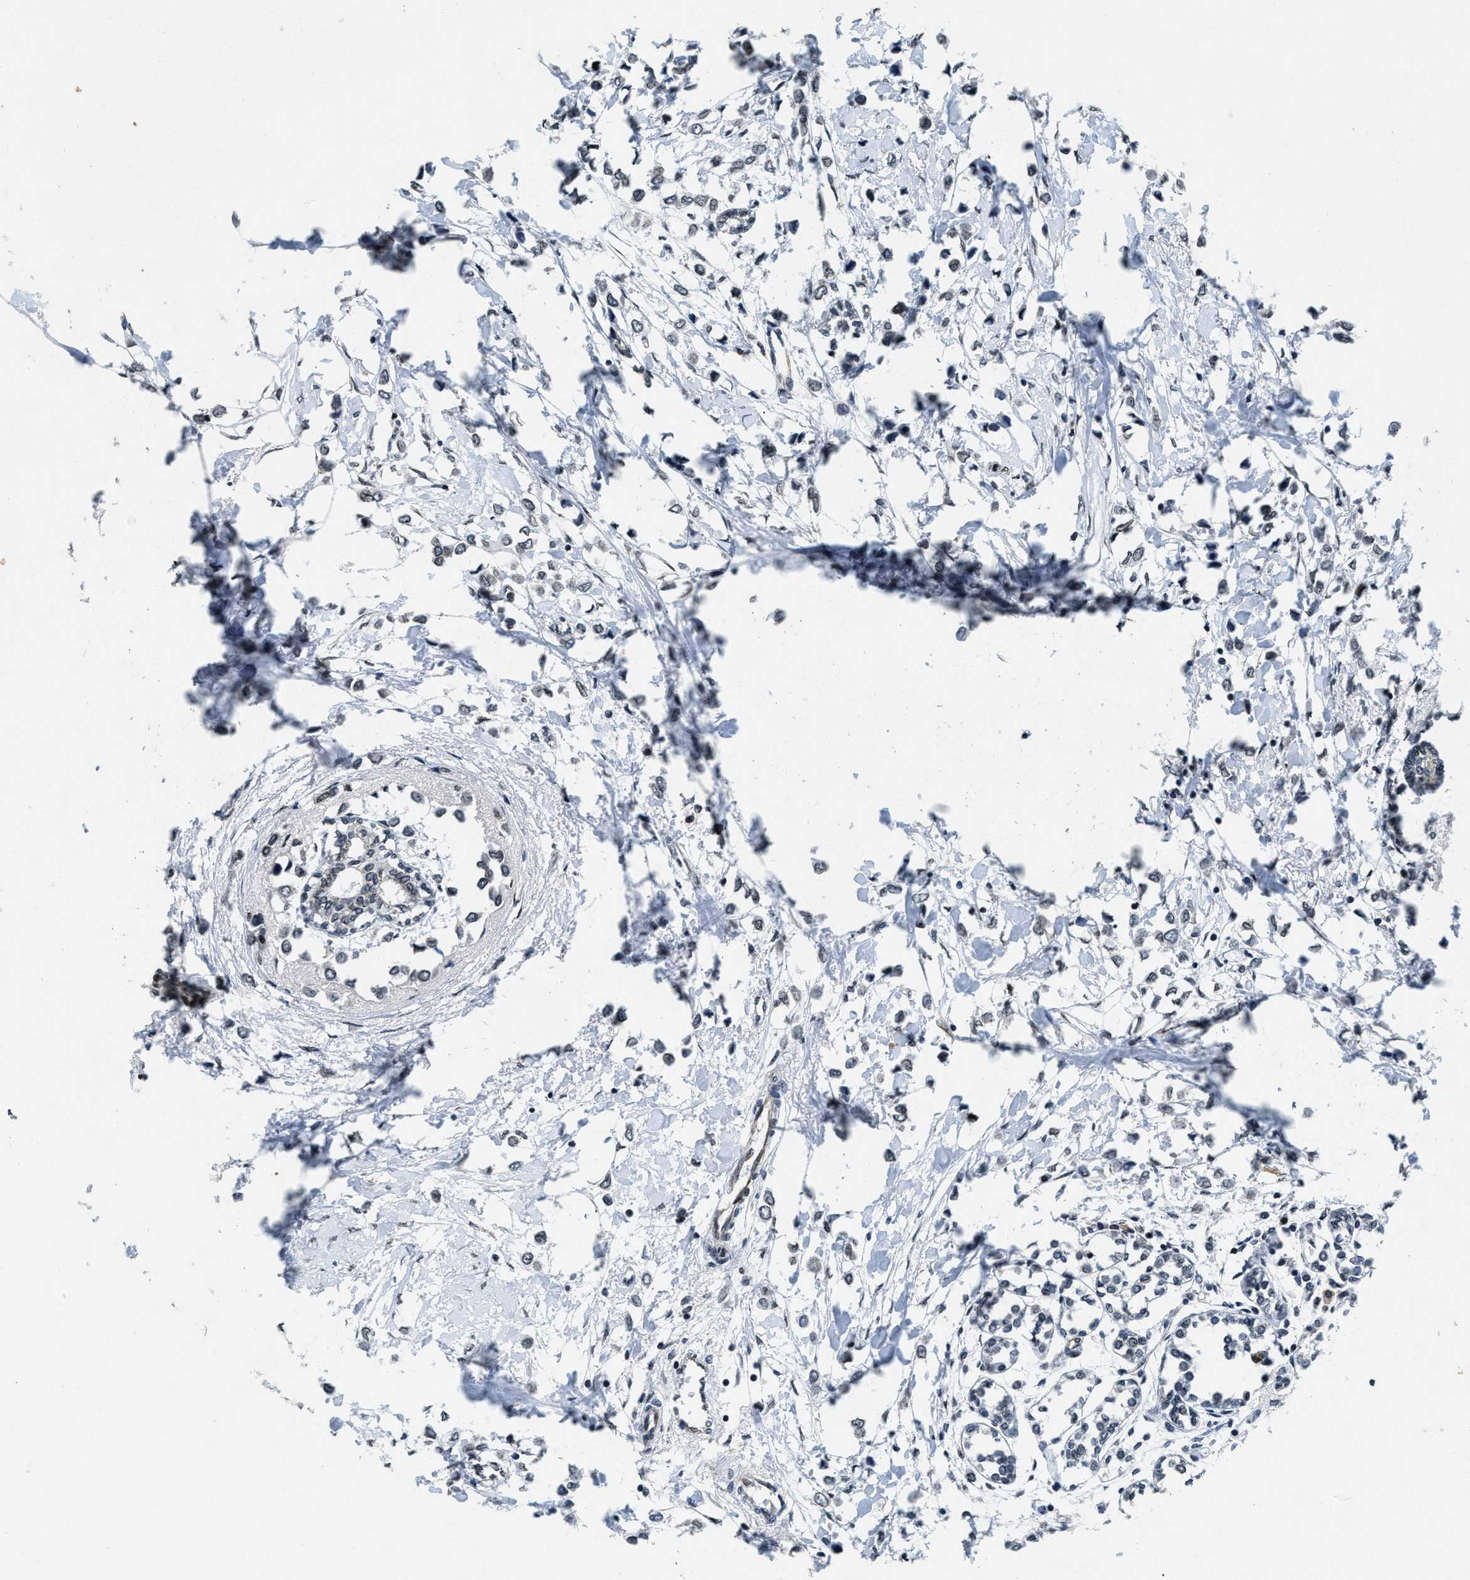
{"staining": {"intensity": "weak", "quantity": ">75%", "location": "nuclear"}, "tissue": "breast cancer", "cell_type": "Tumor cells", "image_type": "cancer", "snomed": [{"axis": "morphology", "description": "Lobular carcinoma"}, {"axis": "topography", "description": "Breast"}], "caption": "A low amount of weak nuclear staining is identified in approximately >75% of tumor cells in lobular carcinoma (breast) tissue.", "gene": "ZC3HC1", "patient": {"sex": "female", "age": 51}}